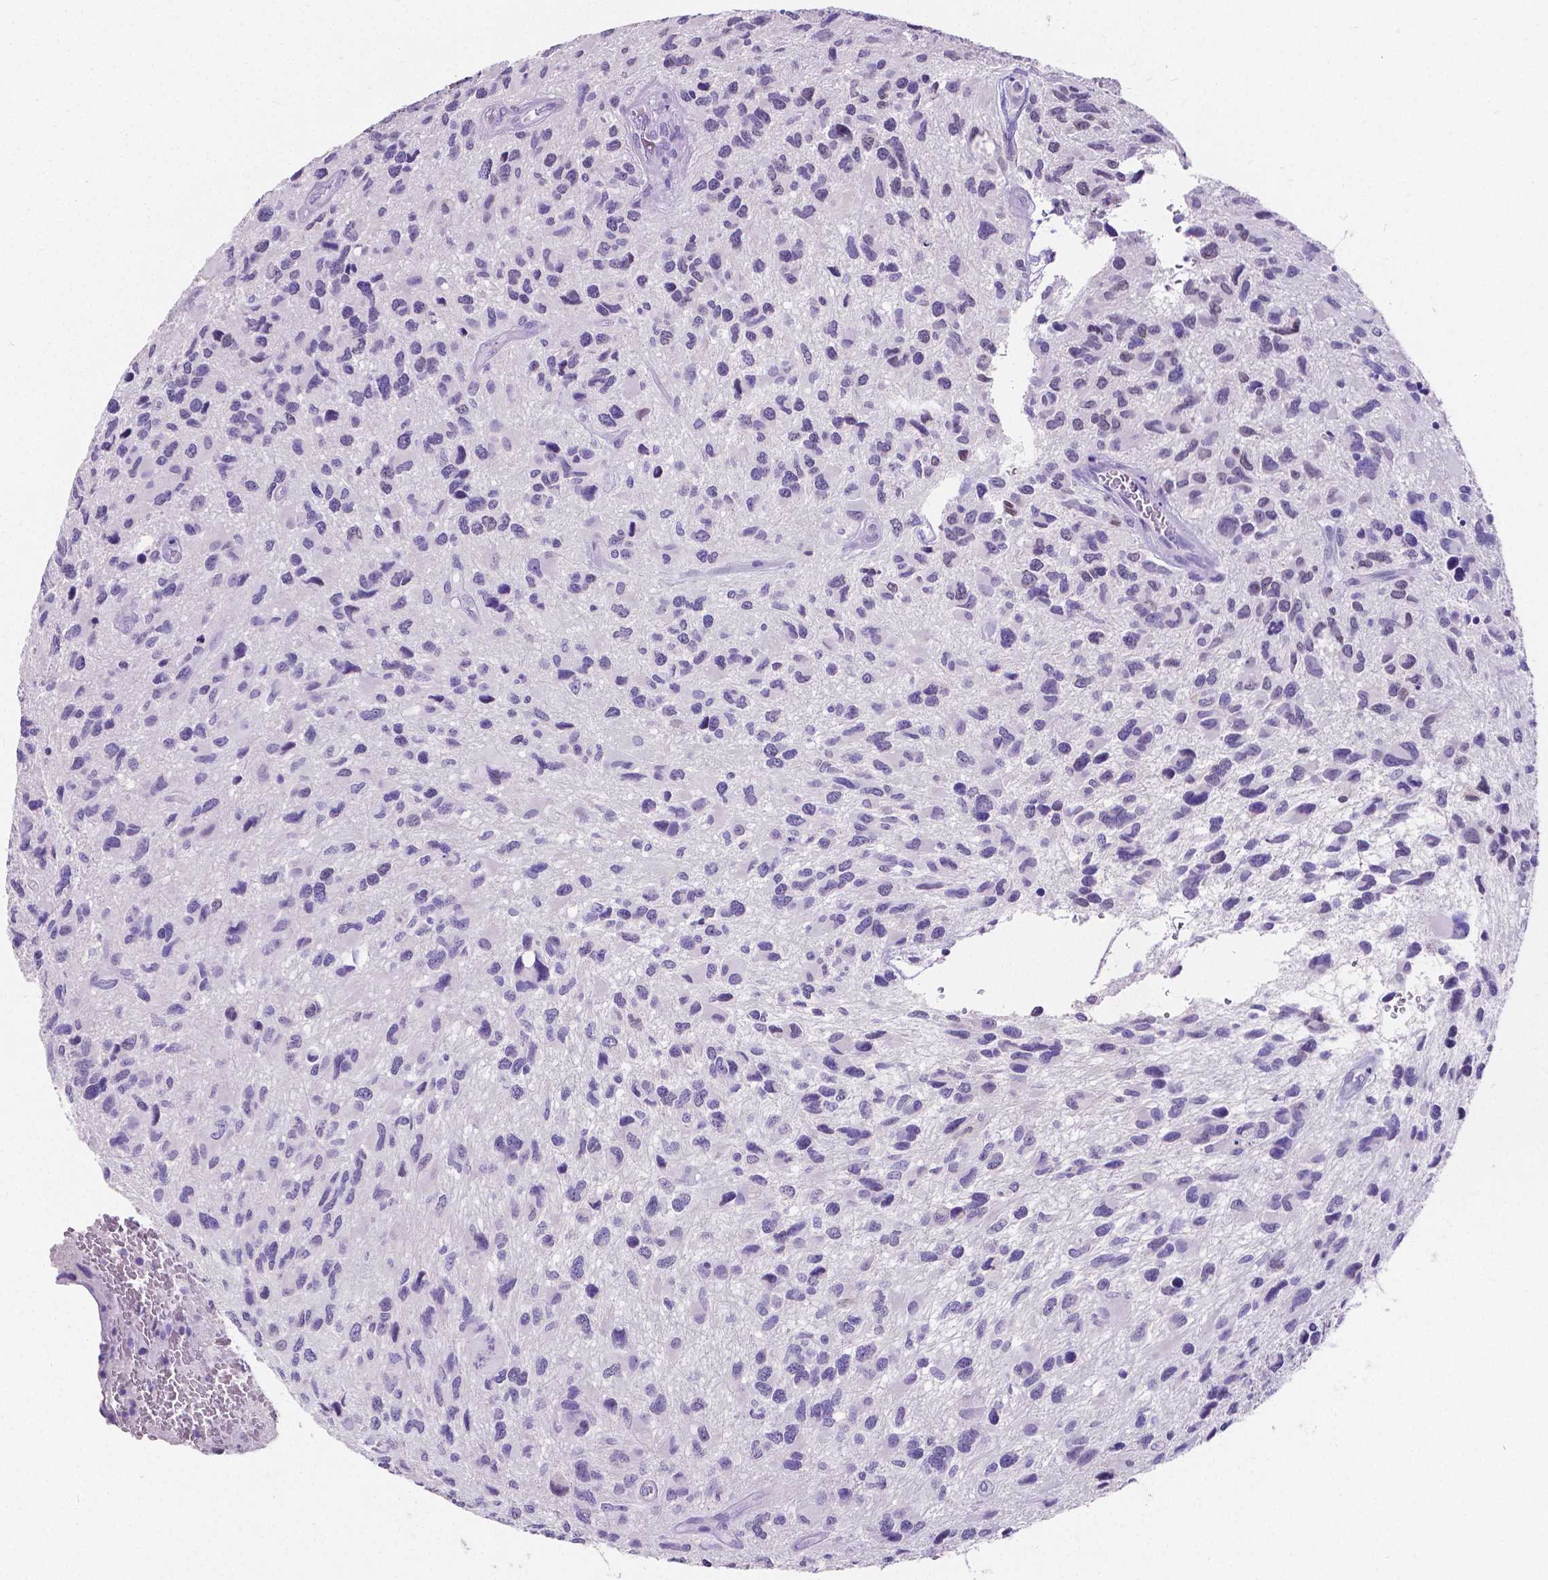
{"staining": {"intensity": "negative", "quantity": "none", "location": "none"}, "tissue": "glioma", "cell_type": "Tumor cells", "image_type": "cancer", "snomed": [{"axis": "morphology", "description": "Glioma, malignant, NOS"}, {"axis": "morphology", "description": "Glioma, malignant, High grade"}, {"axis": "topography", "description": "Brain"}], "caption": "Immunohistochemical staining of human glioma (malignant) shows no significant staining in tumor cells. The staining was performed using DAB (3,3'-diaminobenzidine) to visualize the protein expression in brown, while the nuclei were stained in blue with hematoxylin (Magnification: 20x).", "gene": "SATB2", "patient": {"sex": "female", "age": 71}}